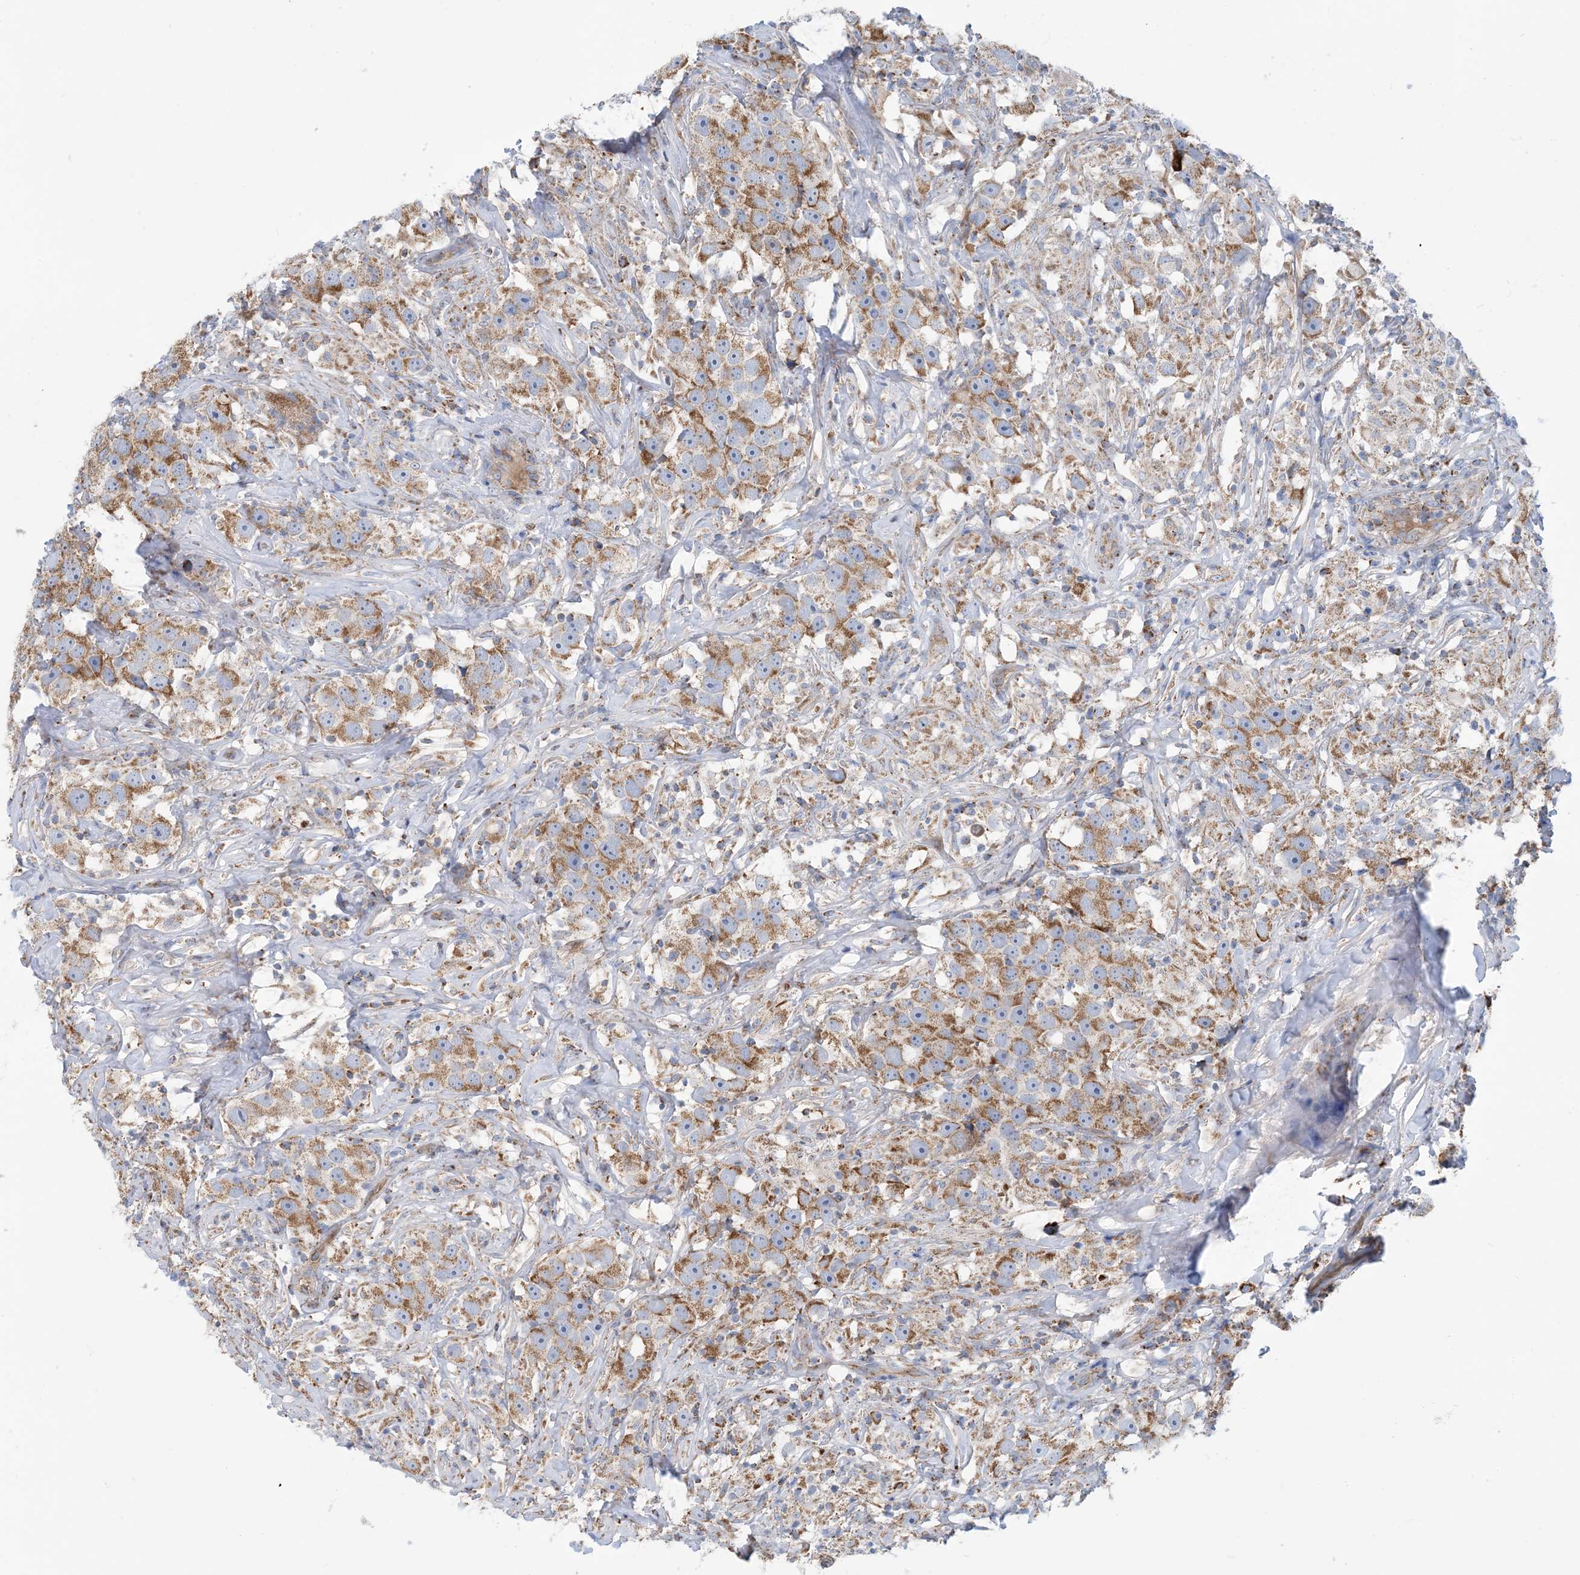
{"staining": {"intensity": "moderate", "quantity": ">75%", "location": "cytoplasmic/membranous"}, "tissue": "testis cancer", "cell_type": "Tumor cells", "image_type": "cancer", "snomed": [{"axis": "morphology", "description": "Seminoma, NOS"}, {"axis": "topography", "description": "Testis"}], "caption": "About >75% of tumor cells in testis seminoma exhibit moderate cytoplasmic/membranous protein positivity as visualized by brown immunohistochemical staining.", "gene": "PHOSPHO2", "patient": {"sex": "male", "age": 49}}